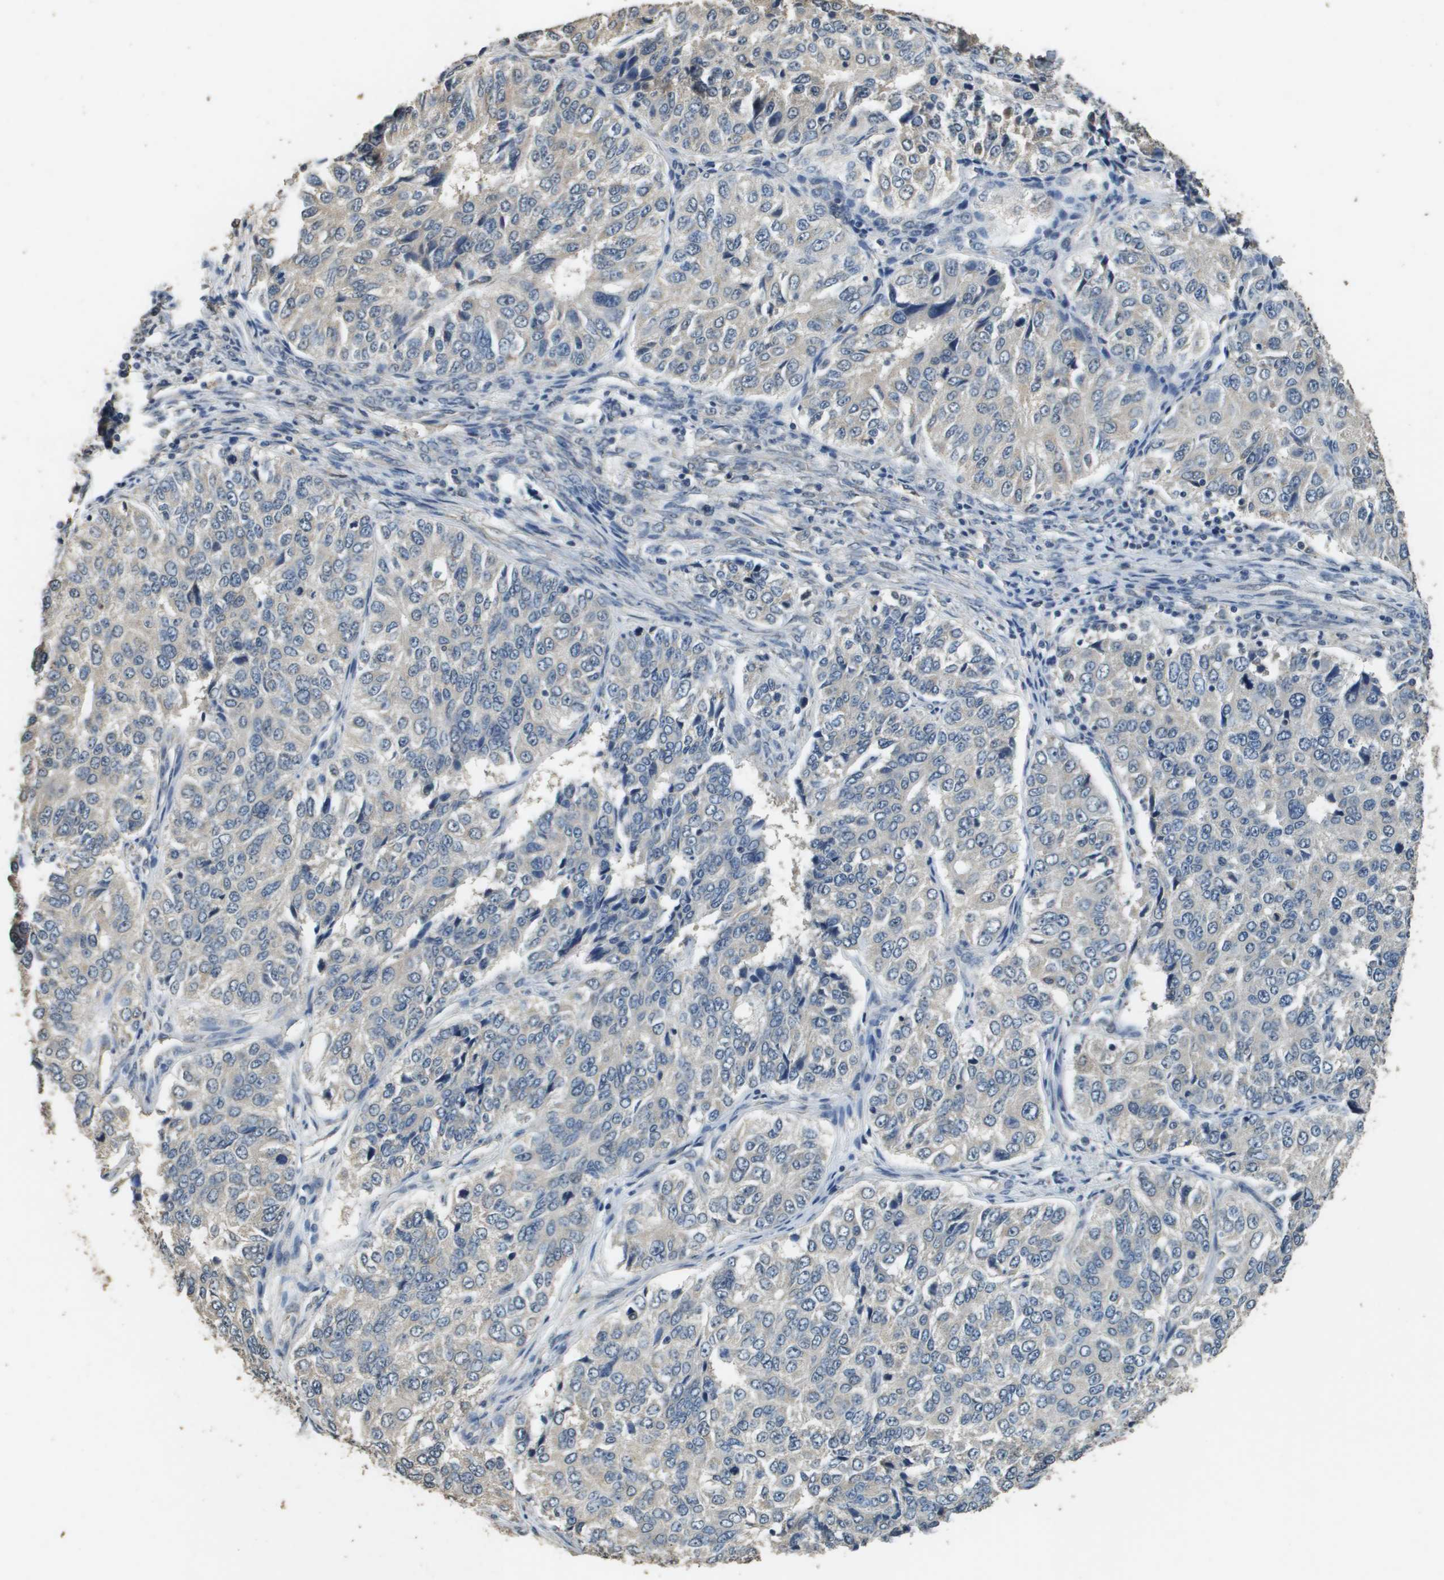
{"staining": {"intensity": "weak", "quantity": "<25%", "location": "cytoplasmic/membranous"}, "tissue": "ovarian cancer", "cell_type": "Tumor cells", "image_type": "cancer", "snomed": [{"axis": "morphology", "description": "Carcinoma, endometroid"}, {"axis": "topography", "description": "Ovary"}], "caption": "Immunohistochemistry of ovarian cancer demonstrates no positivity in tumor cells.", "gene": "RAB6B", "patient": {"sex": "female", "age": 51}}